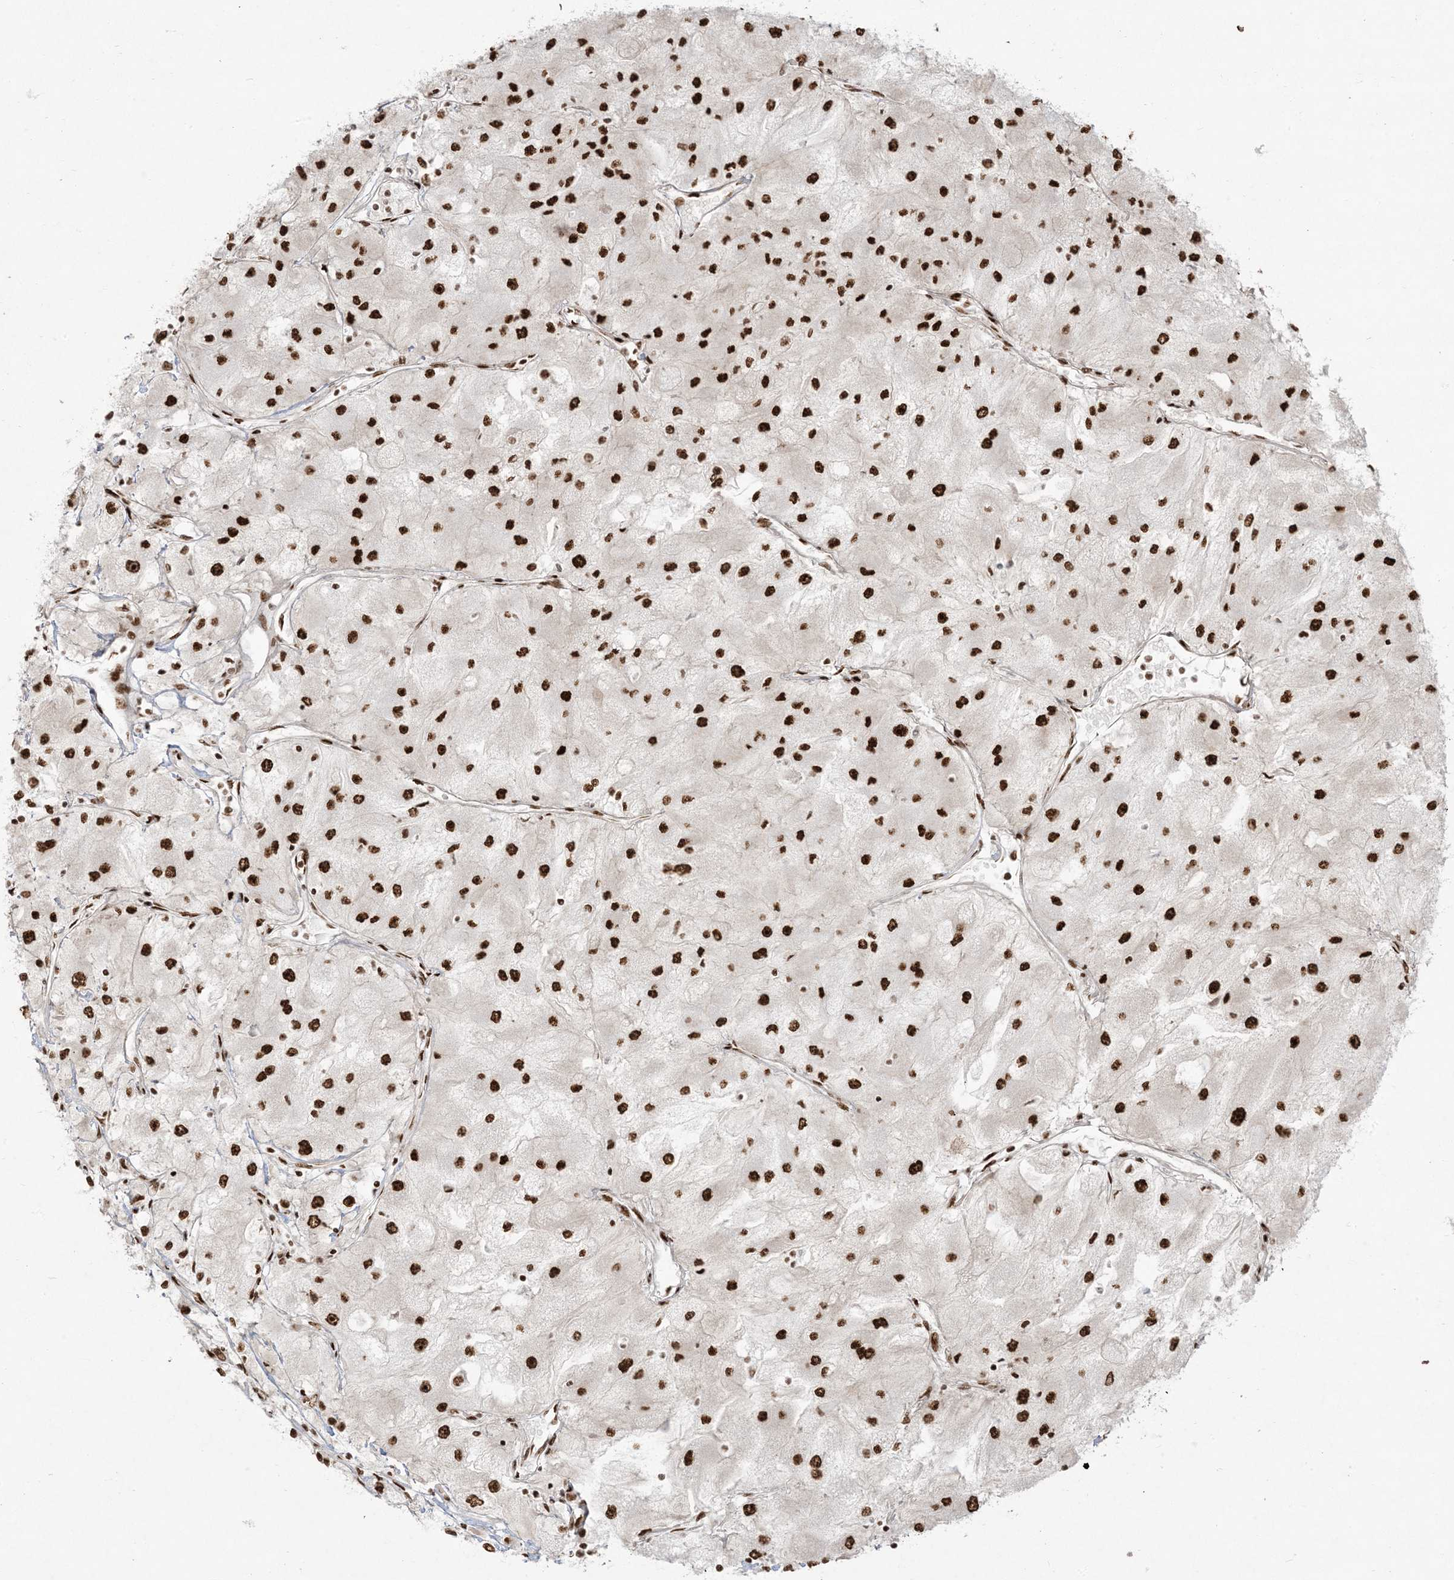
{"staining": {"intensity": "strong", "quantity": ">75%", "location": "nuclear"}, "tissue": "renal cancer", "cell_type": "Tumor cells", "image_type": "cancer", "snomed": [{"axis": "morphology", "description": "Adenocarcinoma, NOS"}, {"axis": "topography", "description": "Kidney"}], "caption": "The immunohistochemical stain shows strong nuclear expression in tumor cells of renal cancer (adenocarcinoma) tissue.", "gene": "RBM10", "patient": {"sex": "male", "age": 80}}